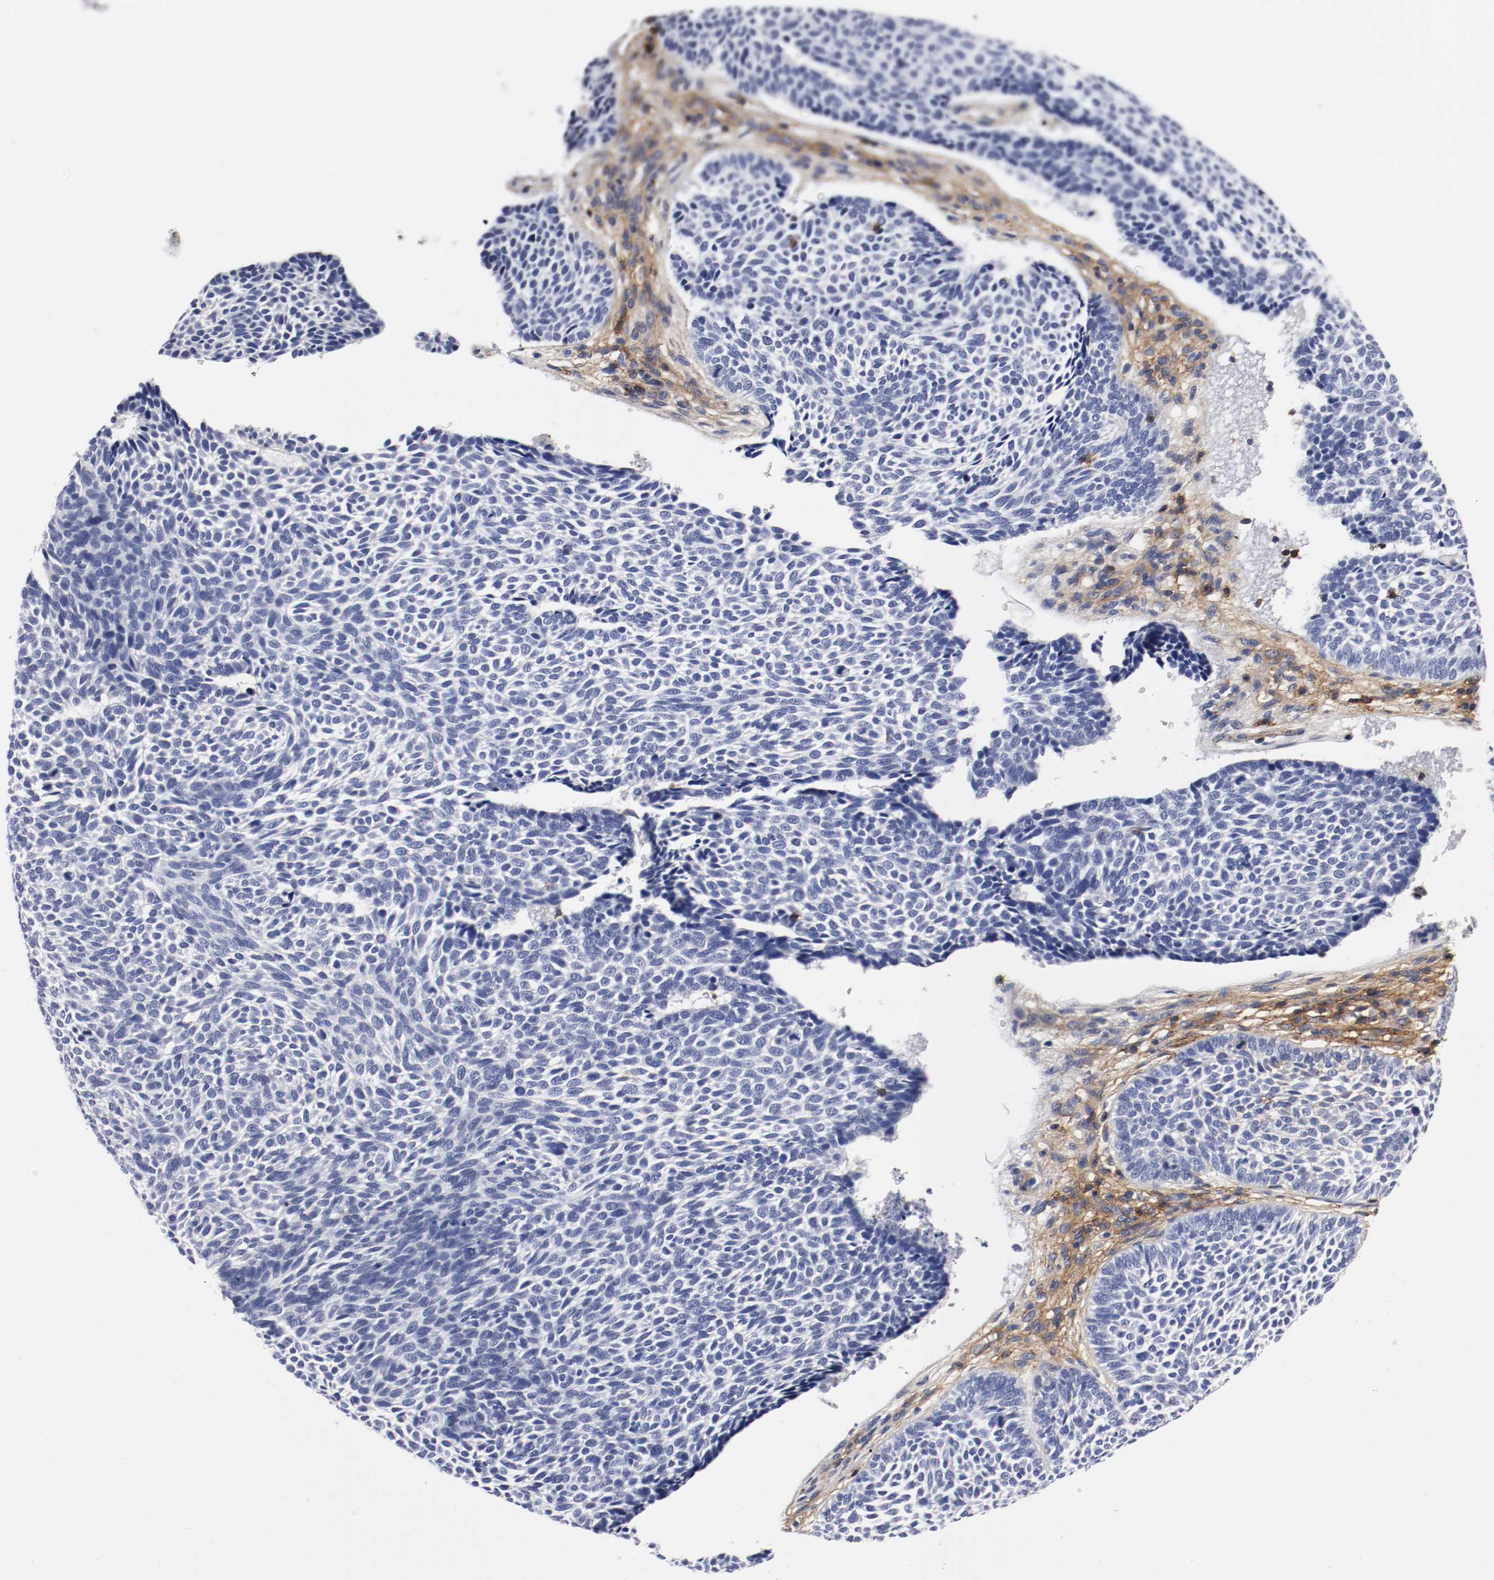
{"staining": {"intensity": "negative", "quantity": "none", "location": "none"}, "tissue": "skin cancer", "cell_type": "Tumor cells", "image_type": "cancer", "snomed": [{"axis": "morphology", "description": "Normal tissue, NOS"}, {"axis": "morphology", "description": "Basal cell carcinoma"}, {"axis": "topography", "description": "Skin"}], "caption": "The IHC image has no significant staining in tumor cells of skin cancer tissue.", "gene": "IFITM1", "patient": {"sex": "male", "age": 87}}